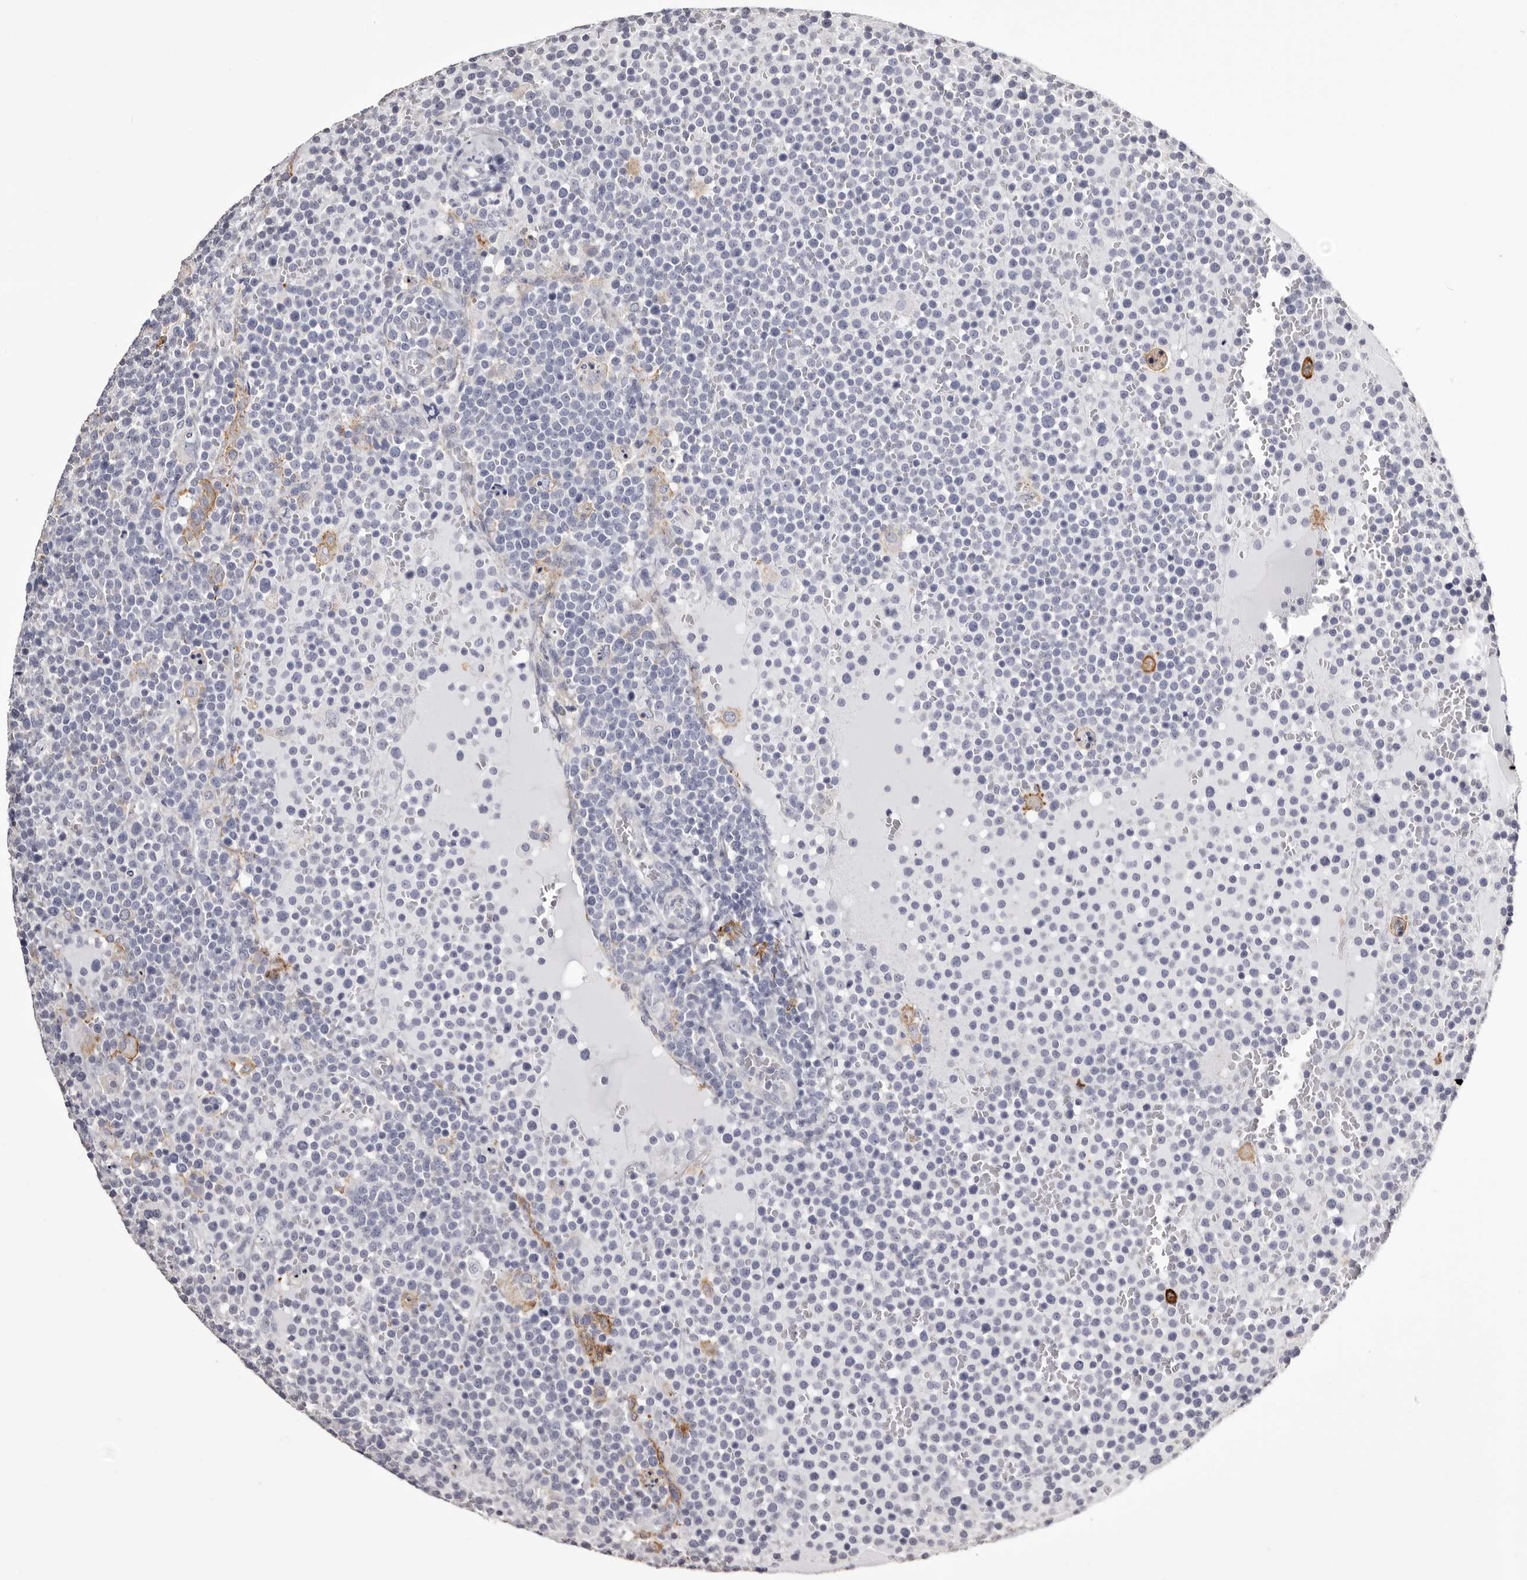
{"staining": {"intensity": "negative", "quantity": "none", "location": "none"}, "tissue": "lymphoma", "cell_type": "Tumor cells", "image_type": "cancer", "snomed": [{"axis": "morphology", "description": "Malignant lymphoma, non-Hodgkin's type, High grade"}, {"axis": "topography", "description": "Lymph node"}], "caption": "DAB (3,3'-diaminobenzidine) immunohistochemical staining of malignant lymphoma, non-Hodgkin's type (high-grade) reveals no significant staining in tumor cells.", "gene": "LAD1", "patient": {"sex": "male", "age": 61}}